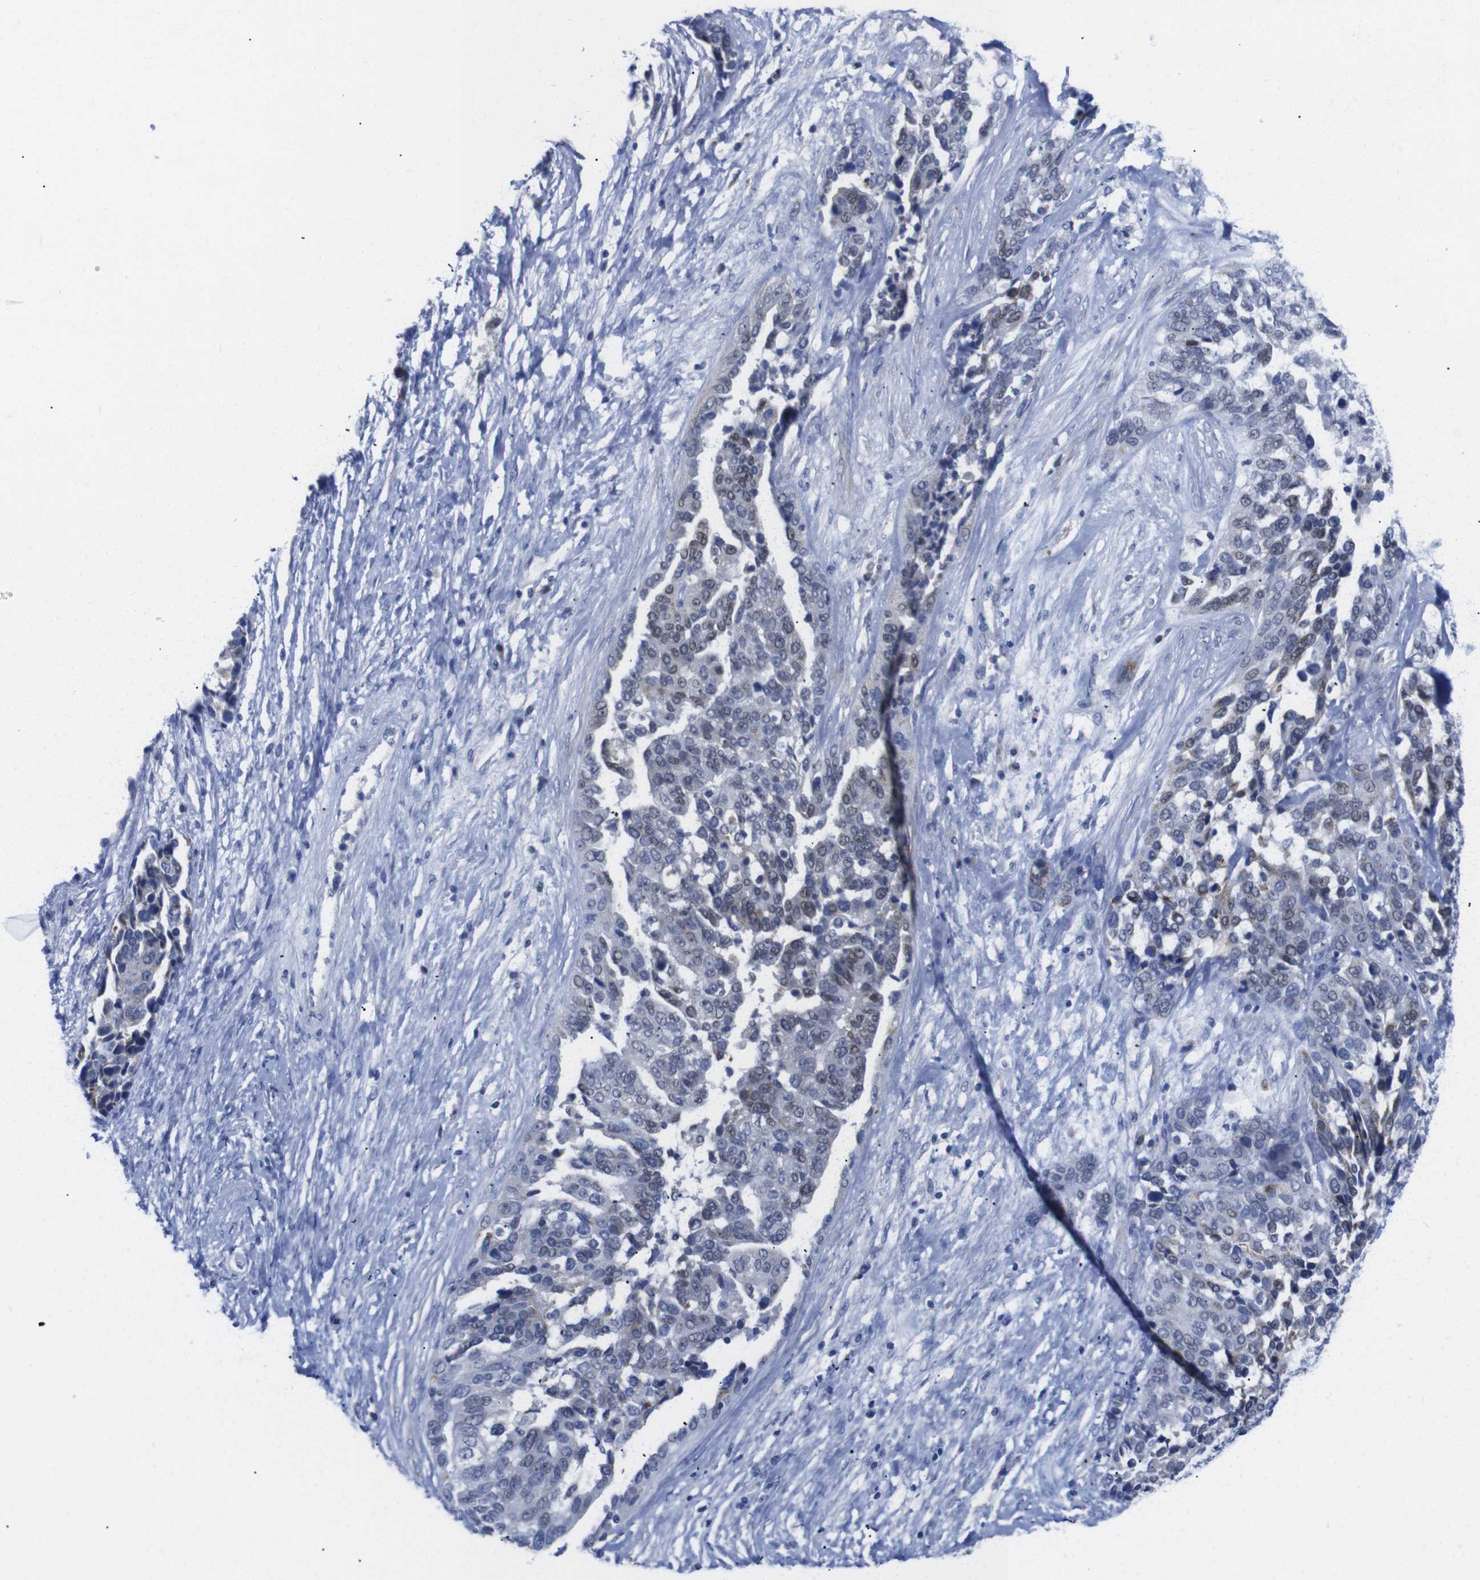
{"staining": {"intensity": "moderate", "quantity": "<25%", "location": "cytoplasmic/membranous,nuclear"}, "tissue": "ovarian cancer", "cell_type": "Tumor cells", "image_type": "cancer", "snomed": [{"axis": "morphology", "description": "Cystadenocarcinoma, serous, NOS"}, {"axis": "topography", "description": "Ovary"}], "caption": "DAB immunohistochemical staining of serous cystadenocarcinoma (ovarian) shows moderate cytoplasmic/membranous and nuclear protein positivity in approximately <25% of tumor cells.", "gene": "LRRC55", "patient": {"sex": "female", "age": 44}}